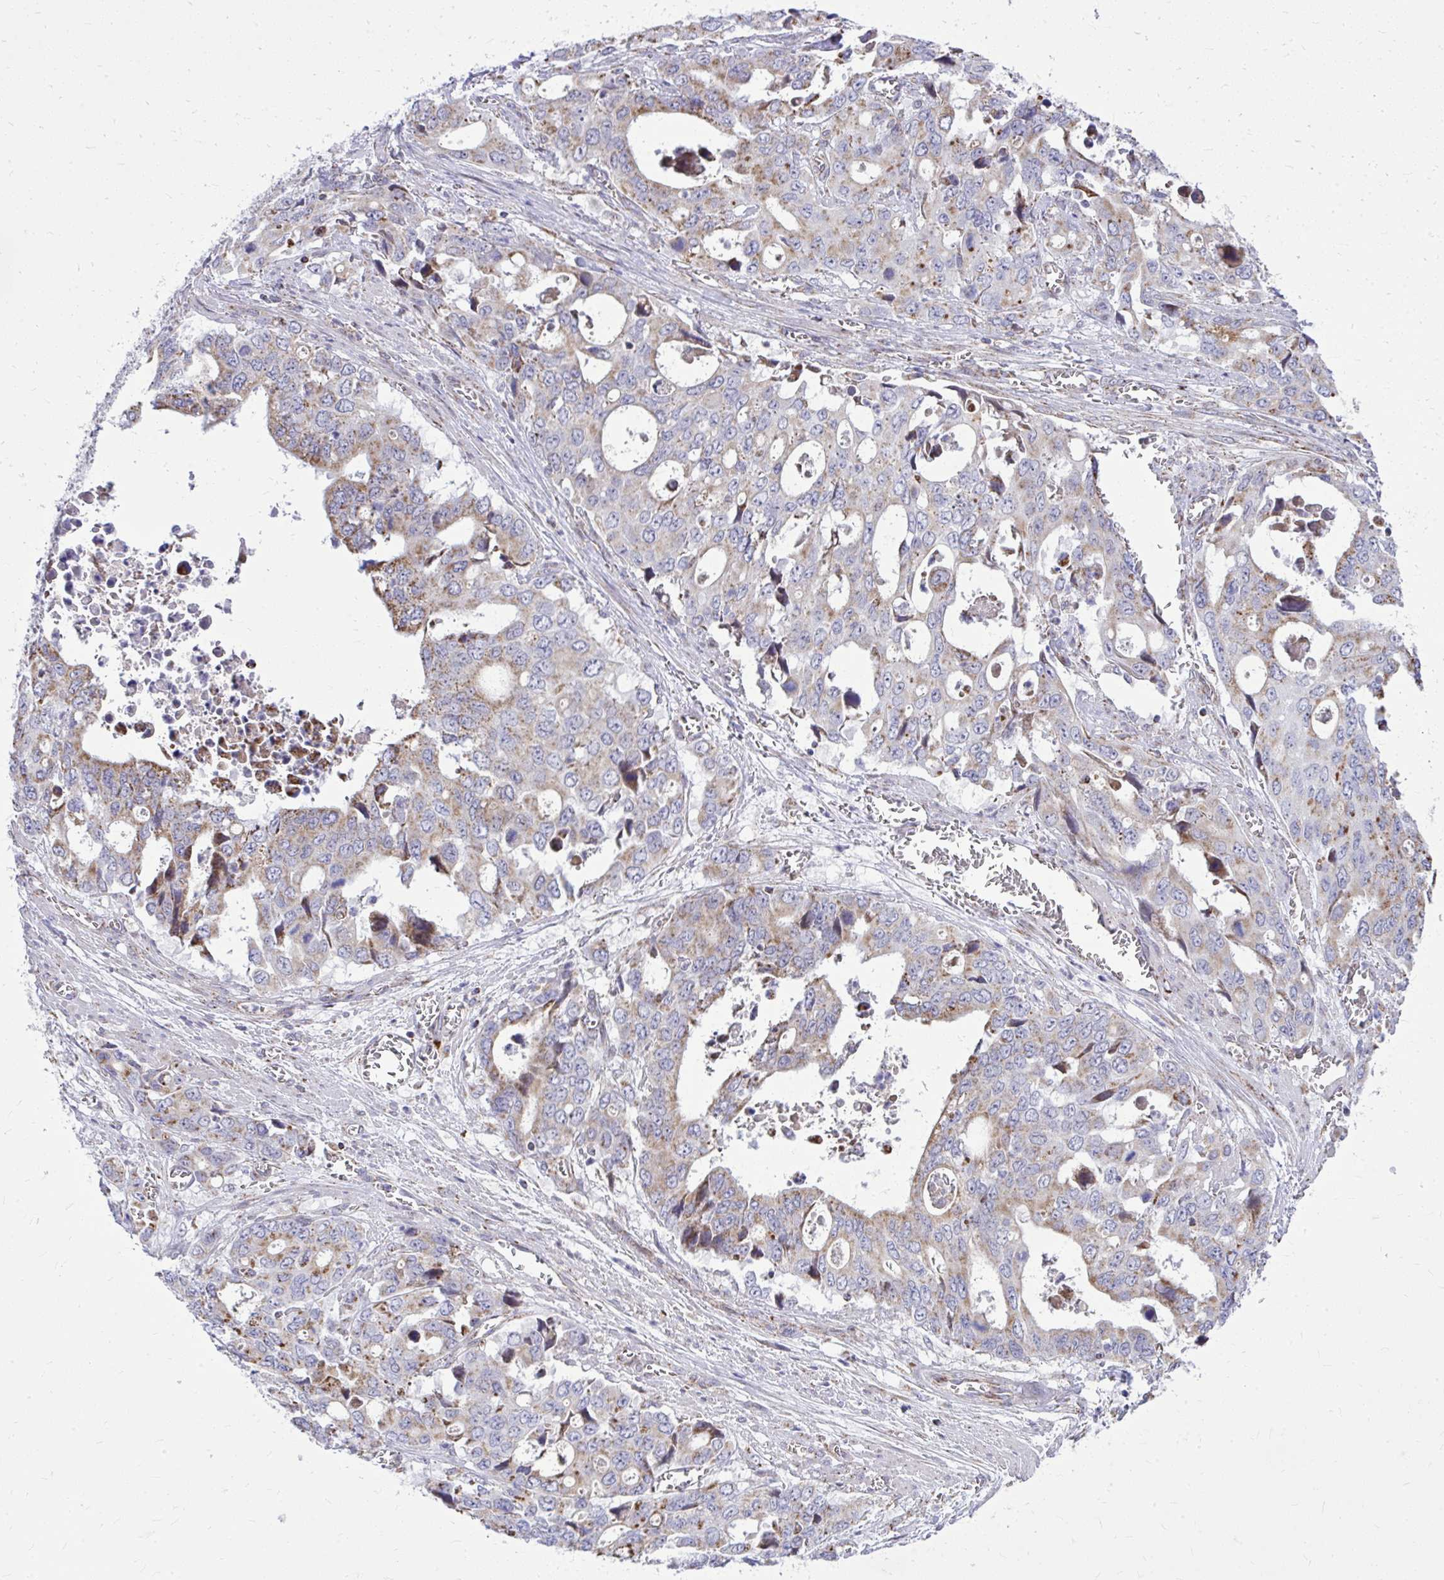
{"staining": {"intensity": "moderate", "quantity": "25%-75%", "location": "cytoplasmic/membranous"}, "tissue": "stomach cancer", "cell_type": "Tumor cells", "image_type": "cancer", "snomed": [{"axis": "morphology", "description": "Adenocarcinoma, NOS"}, {"axis": "topography", "description": "Stomach, upper"}], "caption": "Moderate cytoplasmic/membranous protein positivity is identified in about 25%-75% of tumor cells in stomach cancer.", "gene": "ZNF362", "patient": {"sex": "male", "age": 74}}